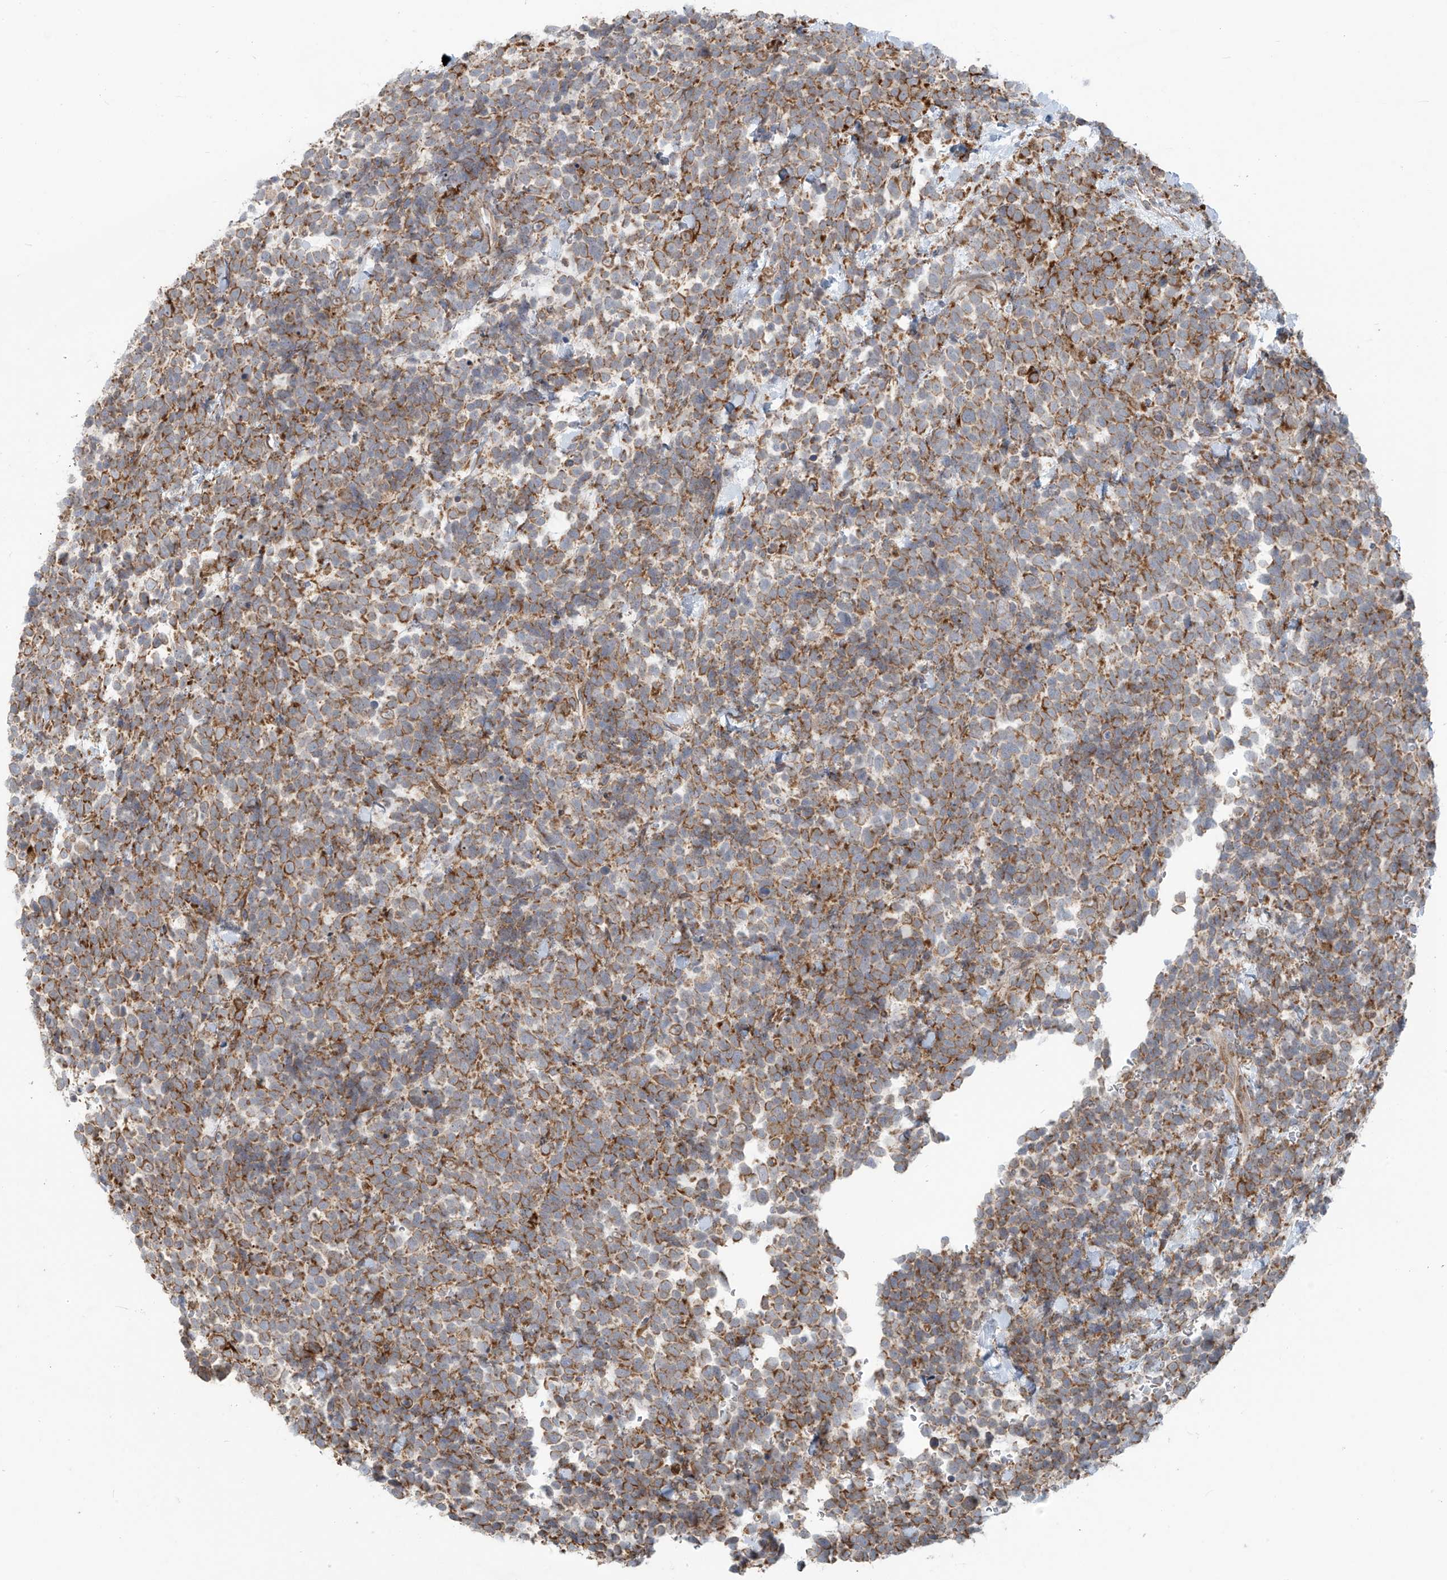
{"staining": {"intensity": "moderate", "quantity": ">75%", "location": "cytoplasmic/membranous"}, "tissue": "urothelial cancer", "cell_type": "Tumor cells", "image_type": "cancer", "snomed": [{"axis": "morphology", "description": "Urothelial carcinoma, High grade"}, {"axis": "topography", "description": "Urinary bladder"}], "caption": "About >75% of tumor cells in human urothelial carcinoma (high-grade) show moderate cytoplasmic/membranous protein expression as visualized by brown immunohistochemical staining.", "gene": "KATNIP", "patient": {"sex": "female", "age": 82}}